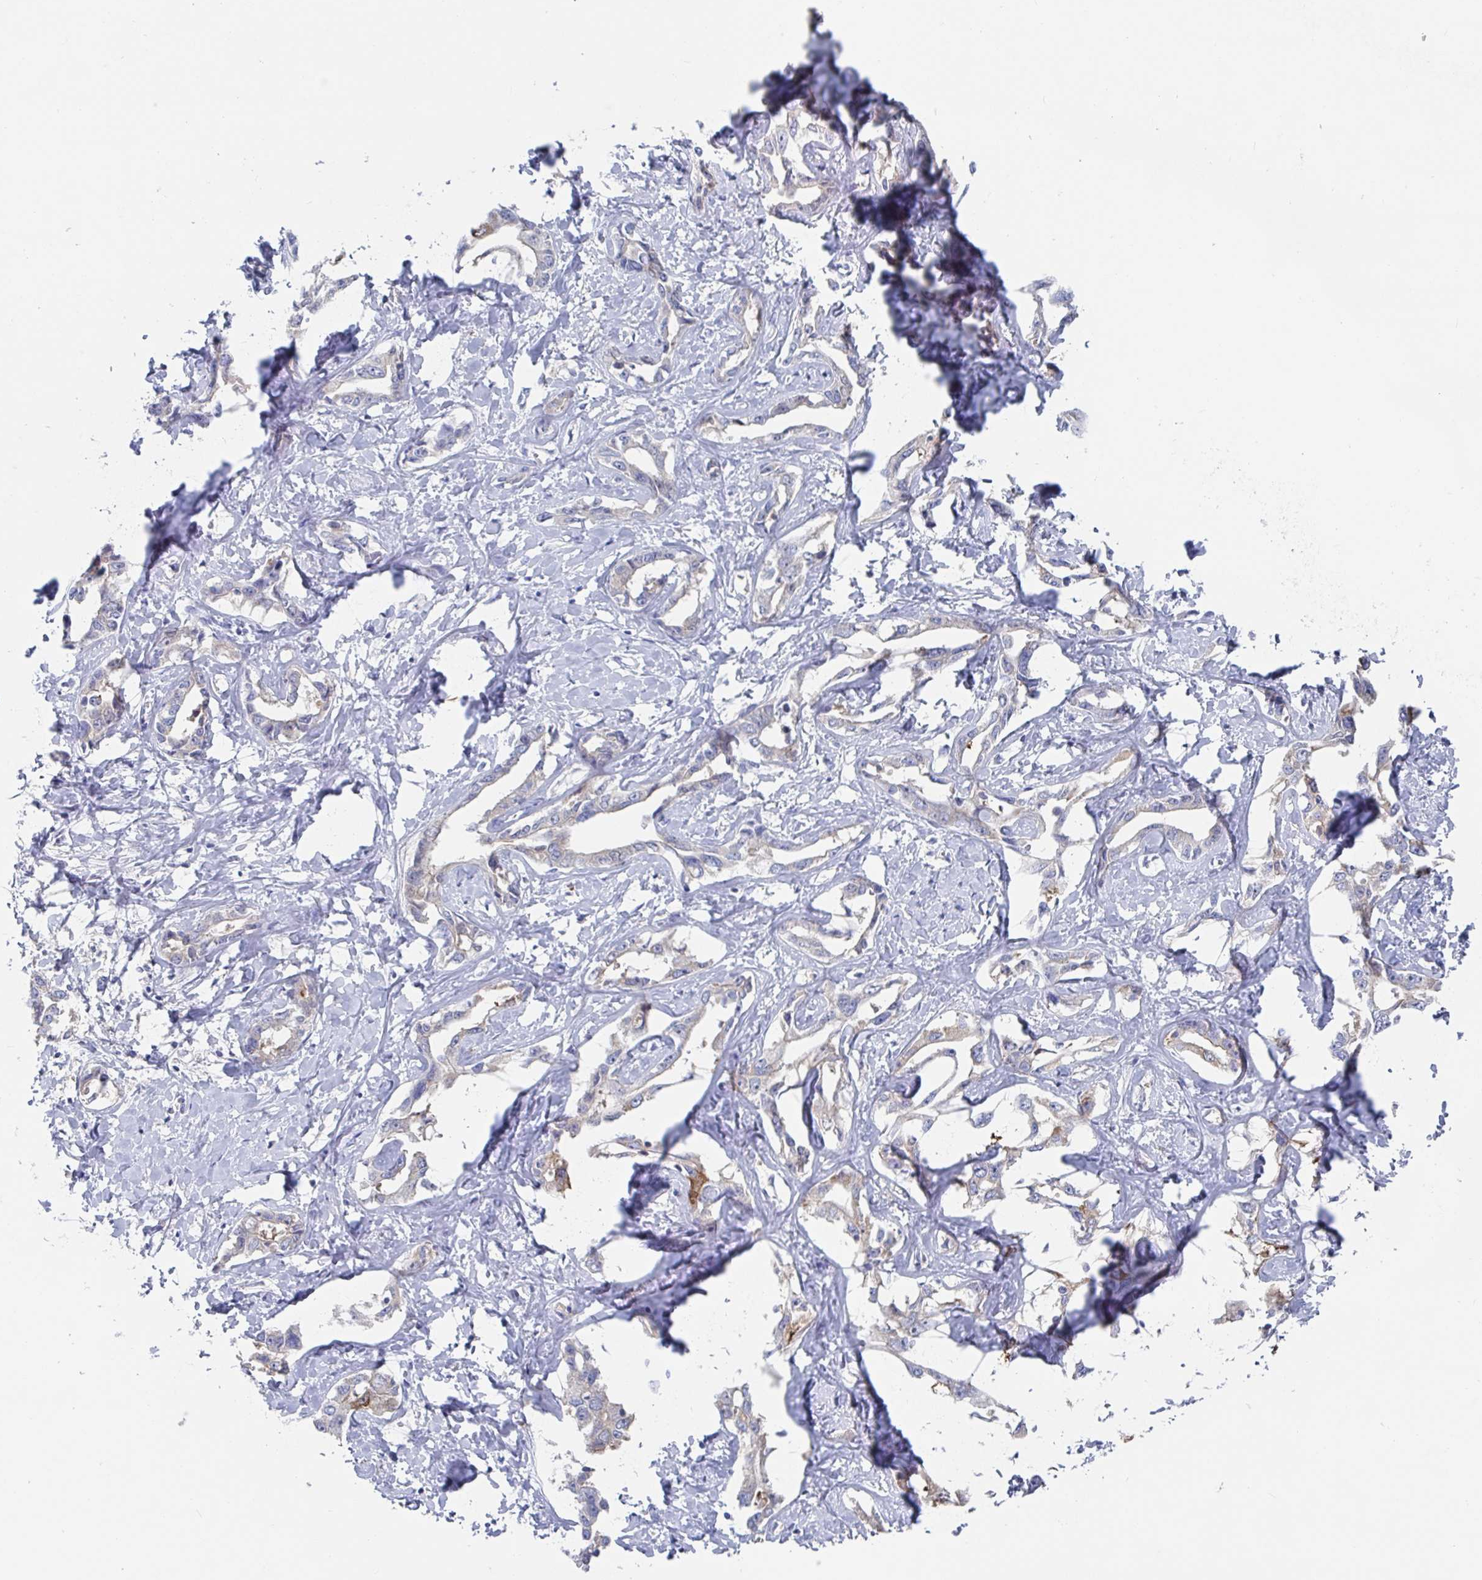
{"staining": {"intensity": "weak", "quantity": "<25%", "location": "cytoplasmic/membranous"}, "tissue": "liver cancer", "cell_type": "Tumor cells", "image_type": "cancer", "snomed": [{"axis": "morphology", "description": "Cholangiocarcinoma"}, {"axis": "topography", "description": "Liver"}], "caption": "IHC of liver cancer displays no expression in tumor cells.", "gene": "GPR148", "patient": {"sex": "male", "age": 59}}